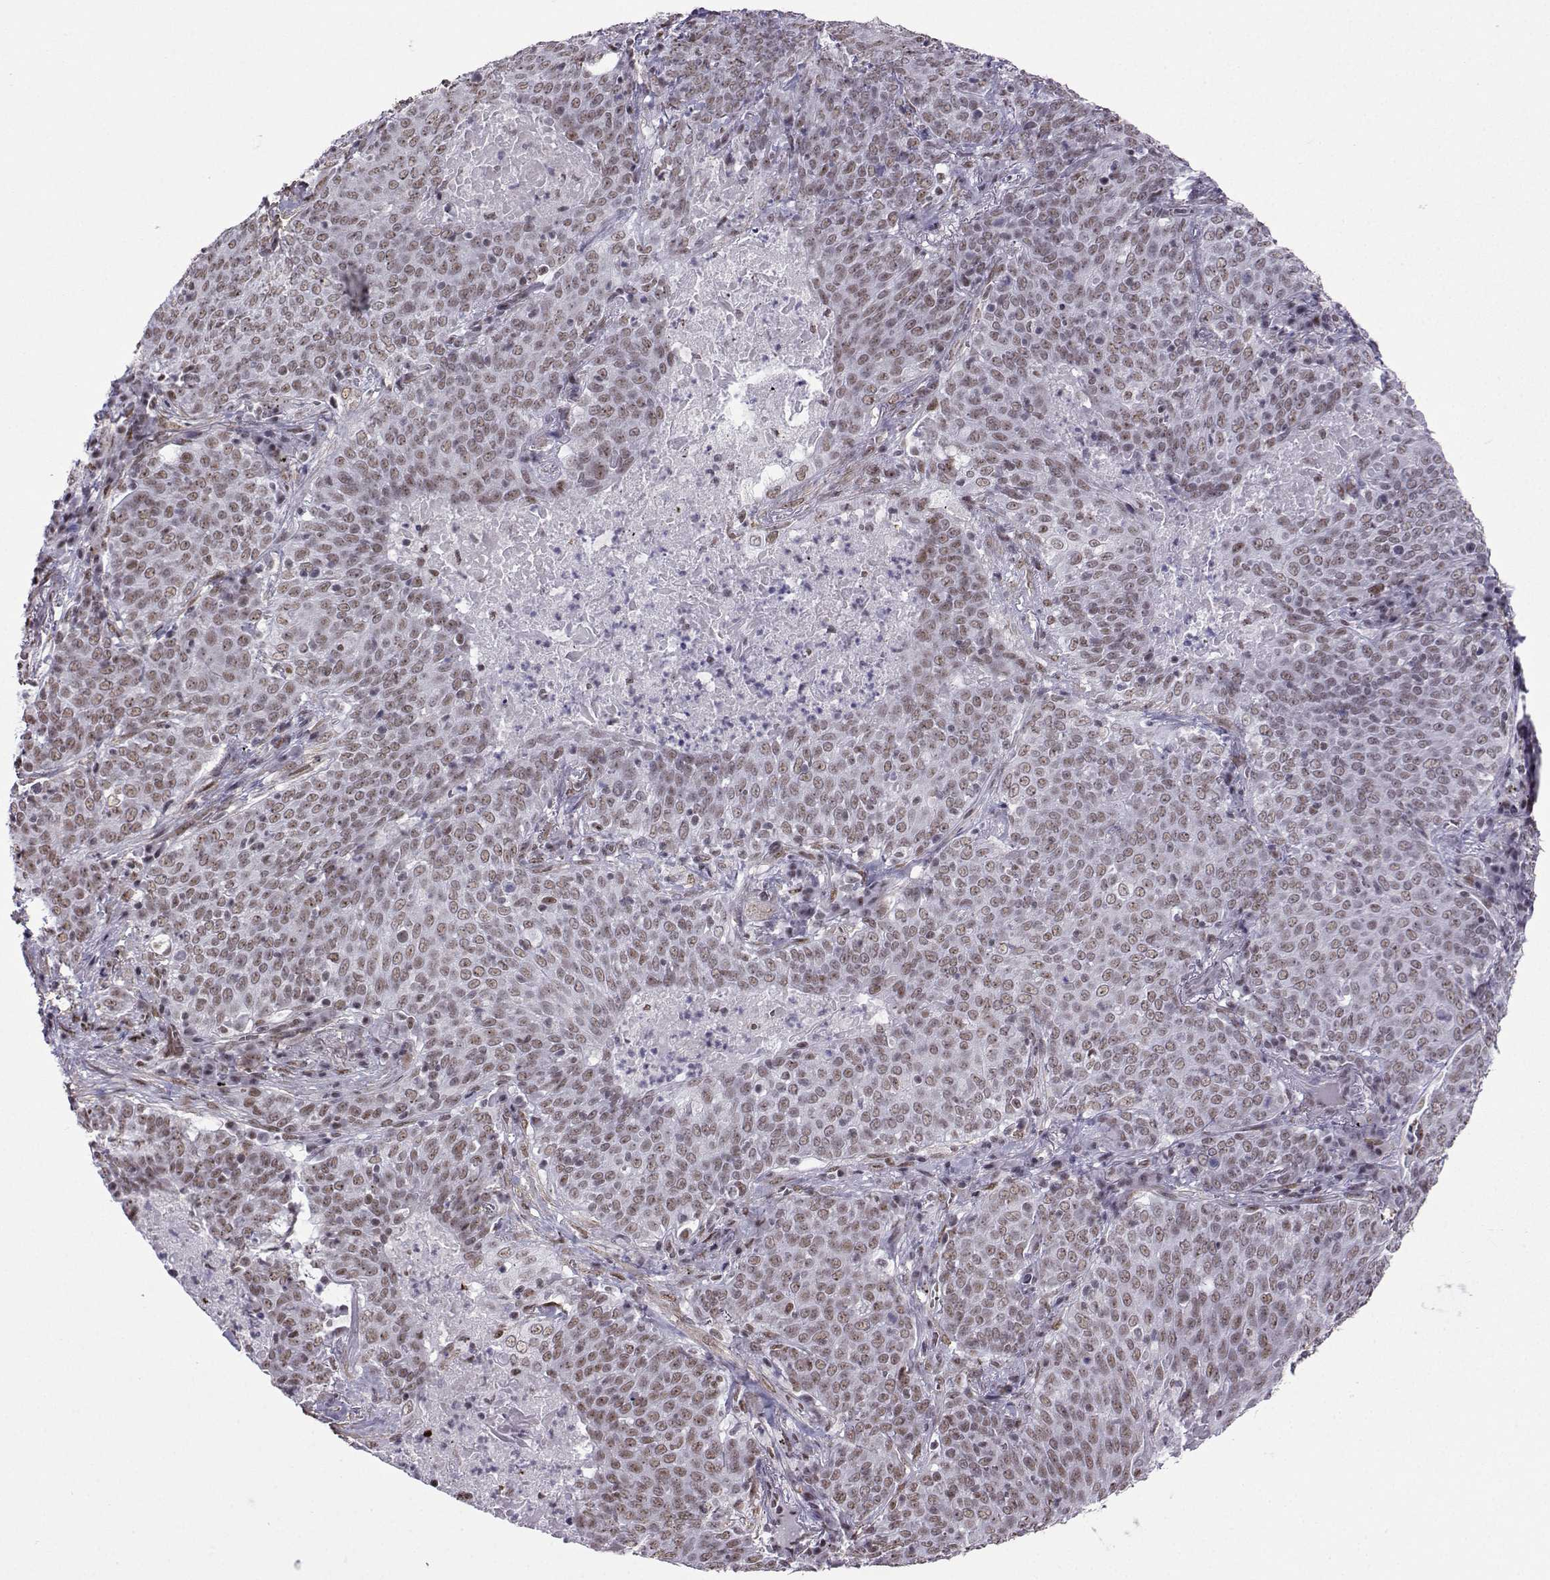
{"staining": {"intensity": "weak", "quantity": ">75%", "location": "nuclear"}, "tissue": "lung cancer", "cell_type": "Tumor cells", "image_type": "cancer", "snomed": [{"axis": "morphology", "description": "Squamous cell carcinoma, NOS"}, {"axis": "topography", "description": "Lung"}], "caption": "This is an image of IHC staining of lung squamous cell carcinoma, which shows weak positivity in the nuclear of tumor cells.", "gene": "CCNK", "patient": {"sex": "male", "age": 82}}